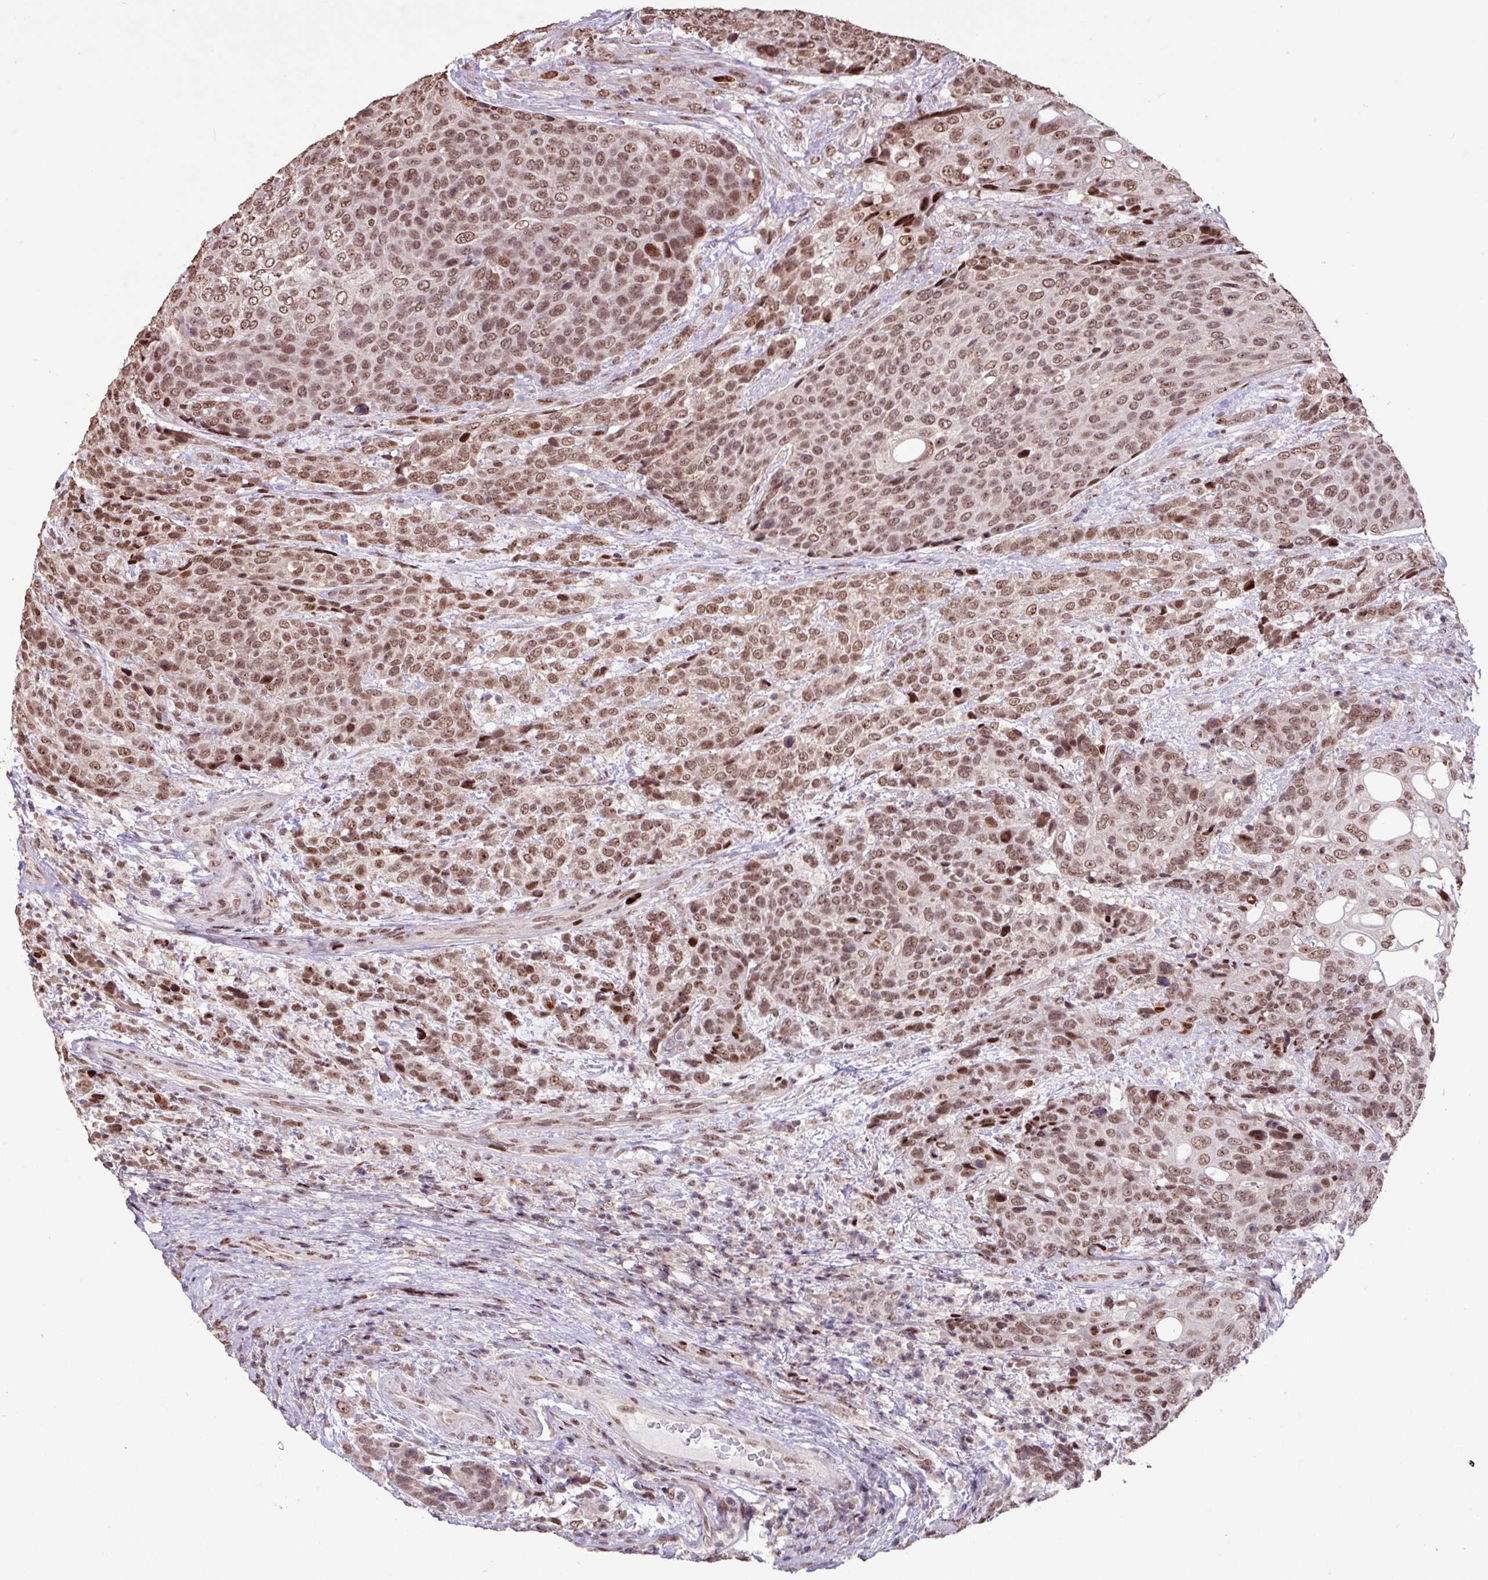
{"staining": {"intensity": "moderate", "quantity": ">75%", "location": "nuclear"}, "tissue": "urothelial cancer", "cell_type": "Tumor cells", "image_type": "cancer", "snomed": [{"axis": "morphology", "description": "Urothelial carcinoma, High grade"}, {"axis": "topography", "description": "Urinary bladder"}], "caption": "High-magnification brightfield microscopy of urothelial cancer stained with DAB (brown) and counterstained with hematoxylin (blue). tumor cells exhibit moderate nuclear positivity is identified in about>75% of cells. The protein is stained brown, and the nuclei are stained in blue (DAB (3,3'-diaminobenzidine) IHC with brightfield microscopy, high magnification).", "gene": "ZNF709", "patient": {"sex": "female", "age": 70}}